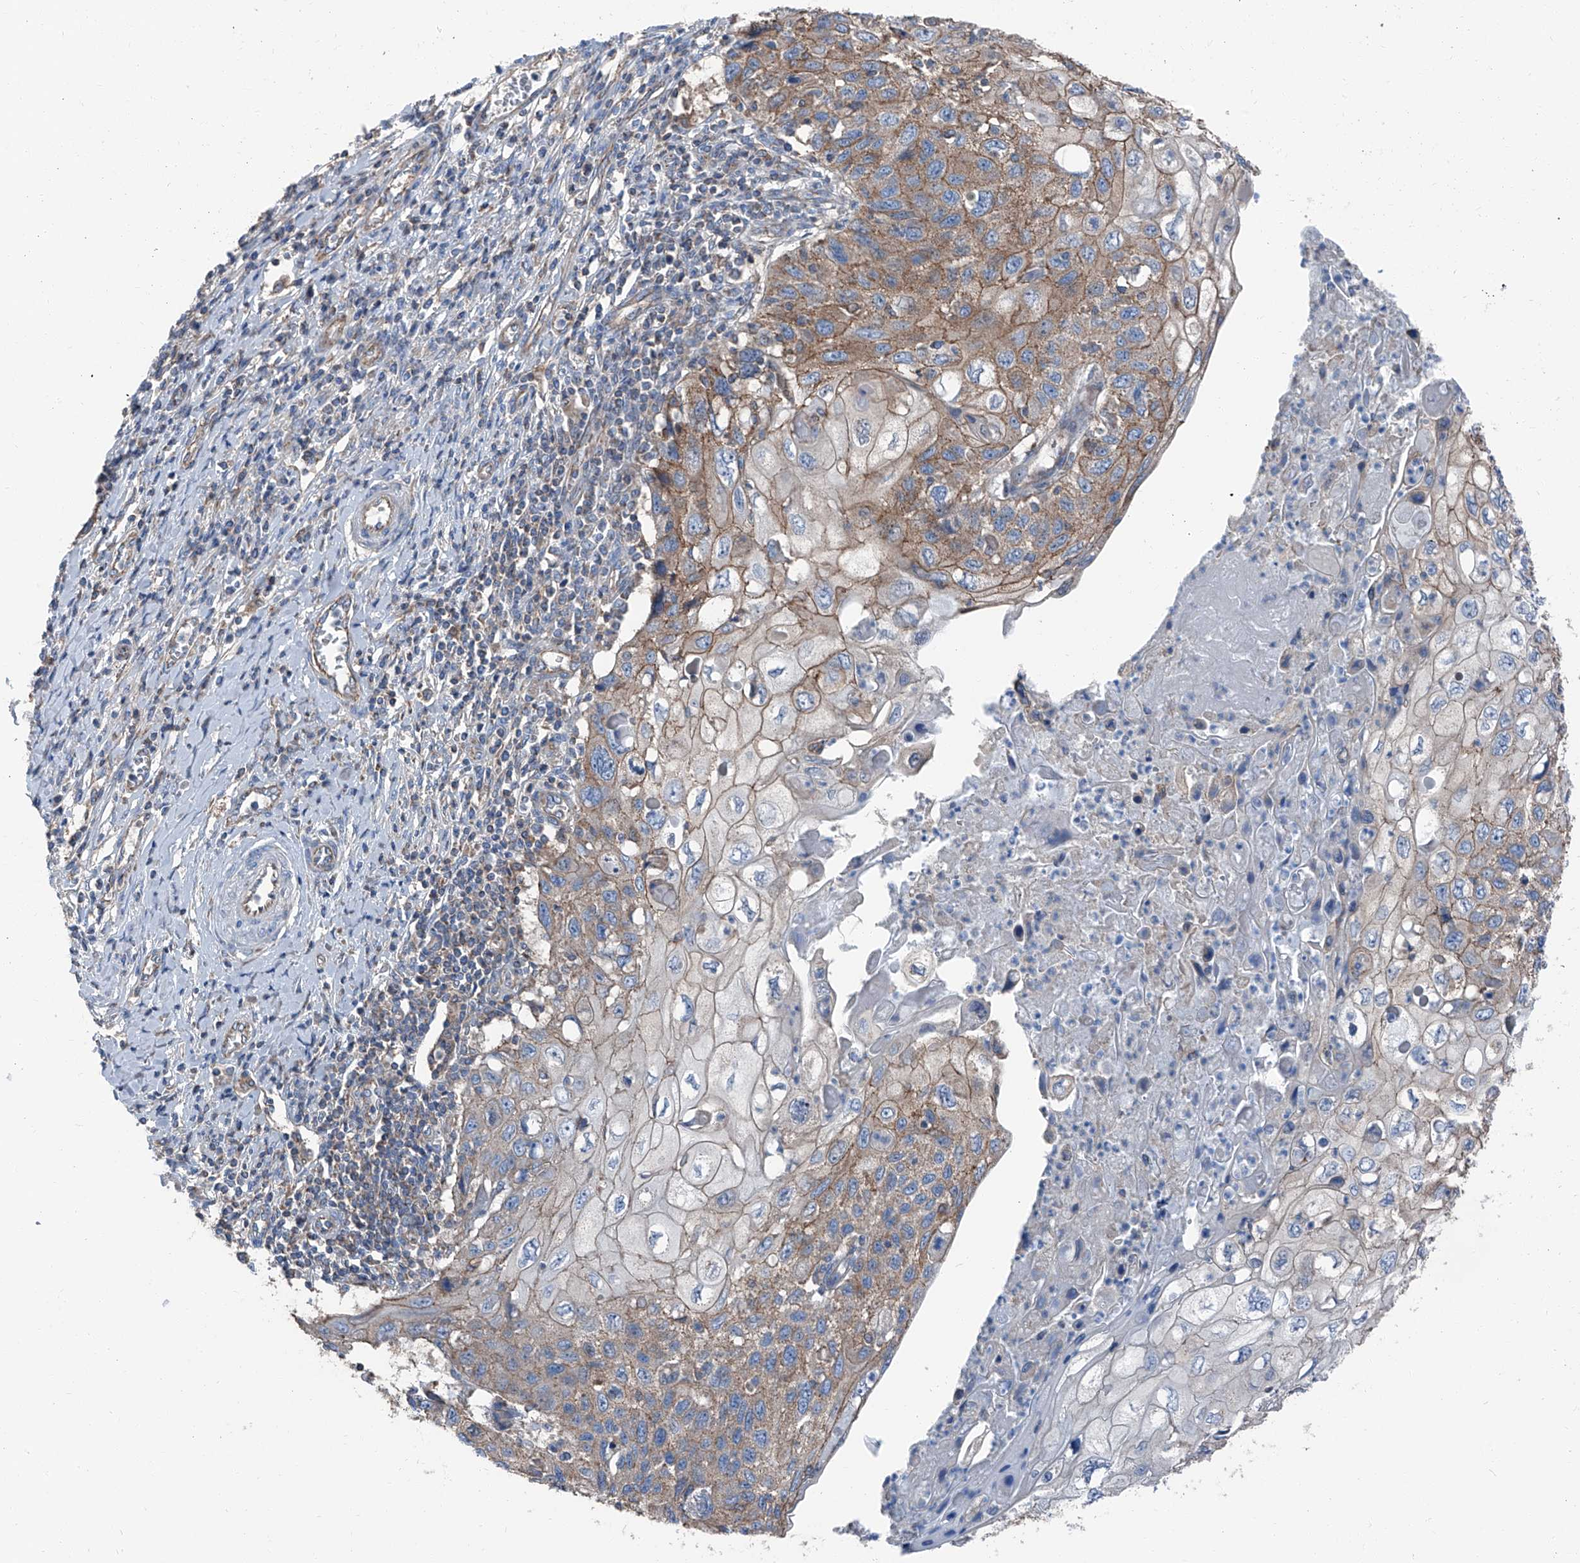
{"staining": {"intensity": "moderate", "quantity": ">75%", "location": "cytoplasmic/membranous"}, "tissue": "cervical cancer", "cell_type": "Tumor cells", "image_type": "cancer", "snomed": [{"axis": "morphology", "description": "Squamous cell carcinoma, NOS"}, {"axis": "topography", "description": "Cervix"}], "caption": "High-power microscopy captured an immunohistochemistry (IHC) micrograph of cervical squamous cell carcinoma, revealing moderate cytoplasmic/membranous expression in about >75% of tumor cells. (IHC, brightfield microscopy, high magnification).", "gene": "GPR142", "patient": {"sex": "female", "age": 70}}